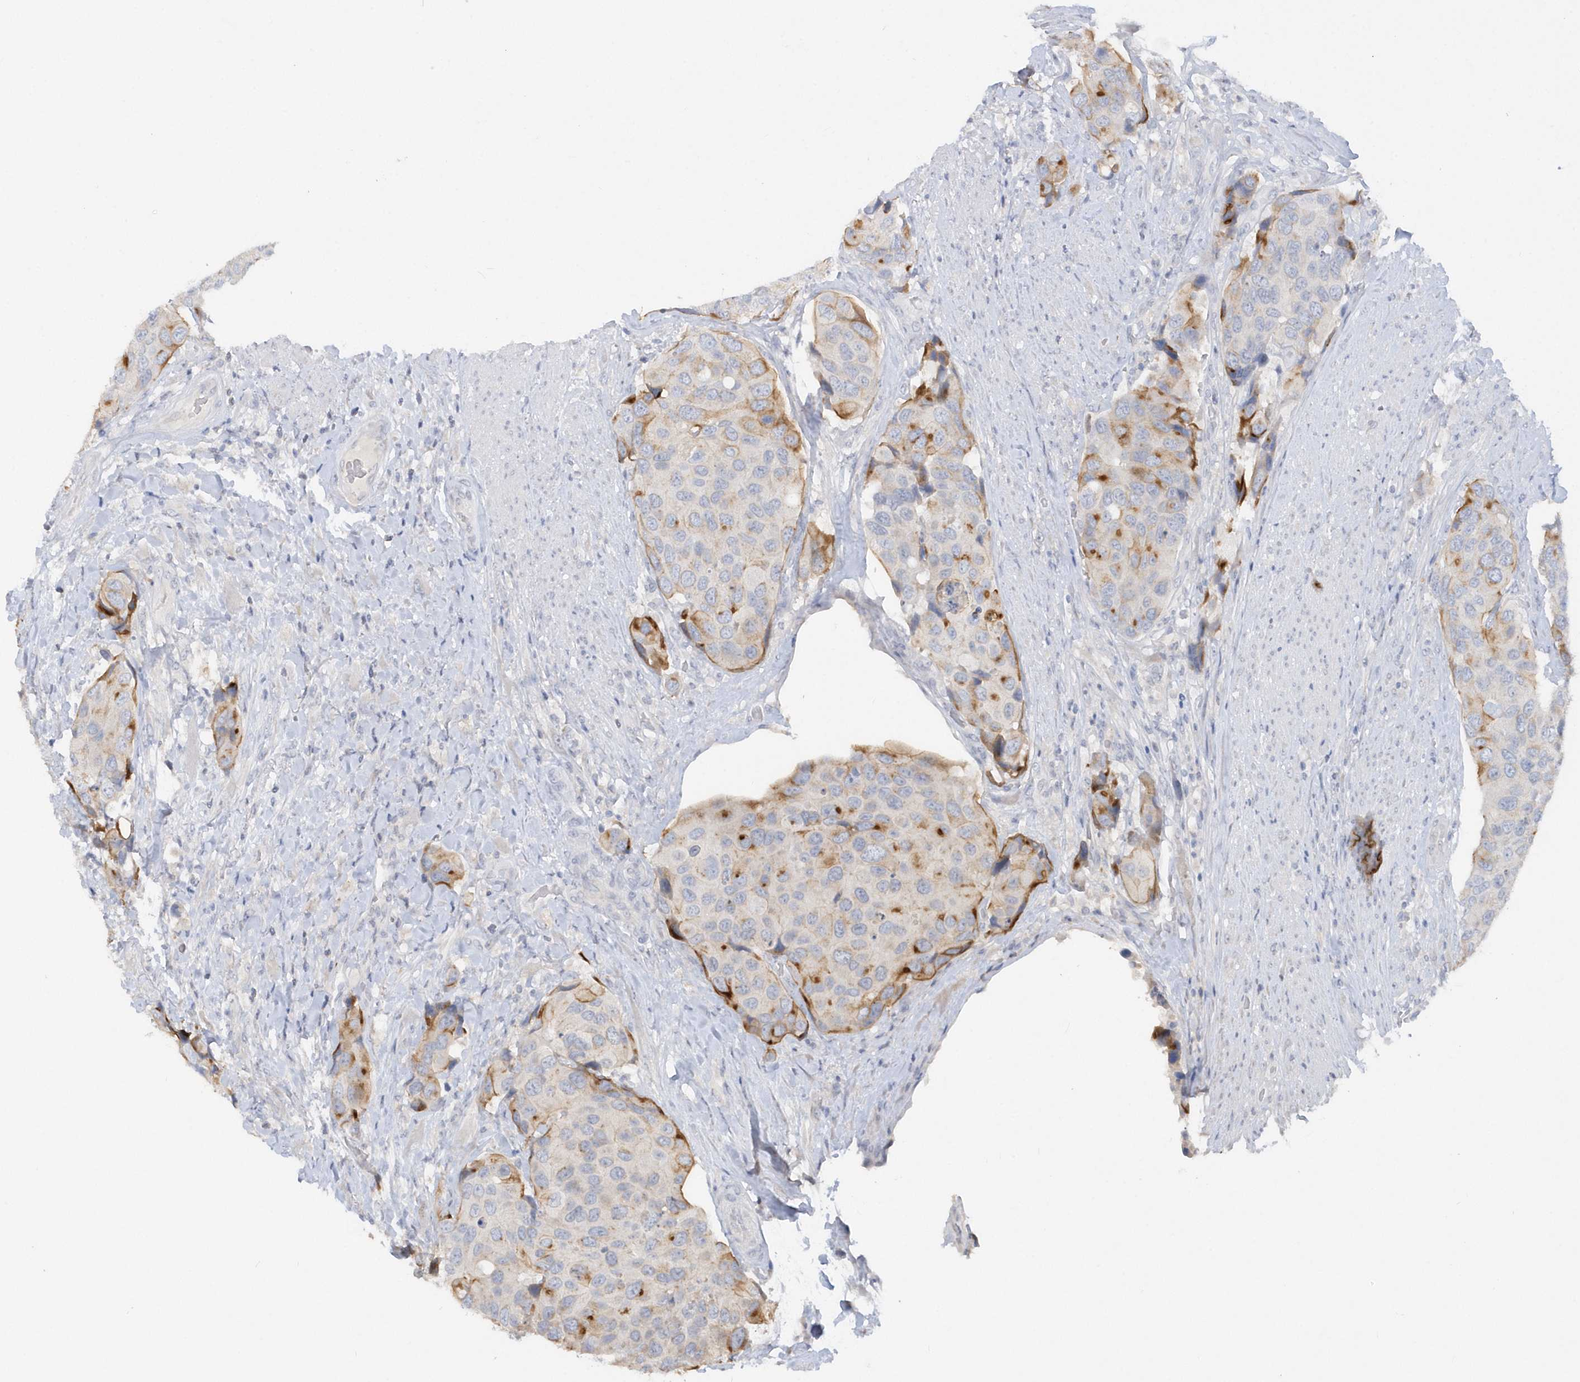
{"staining": {"intensity": "strong", "quantity": "<25%", "location": "cytoplasmic/membranous"}, "tissue": "urothelial cancer", "cell_type": "Tumor cells", "image_type": "cancer", "snomed": [{"axis": "morphology", "description": "Urothelial carcinoma, High grade"}, {"axis": "topography", "description": "Urinary bladder"}], "caption": "This is a micrograph of IHC staining of urothelial carcinoma (high-grade), which shows strong positivity in the cytoplasmic/membranous of tumor cells.", "gene": "RPE", "patient": {"sex": "male", "age": 74}}